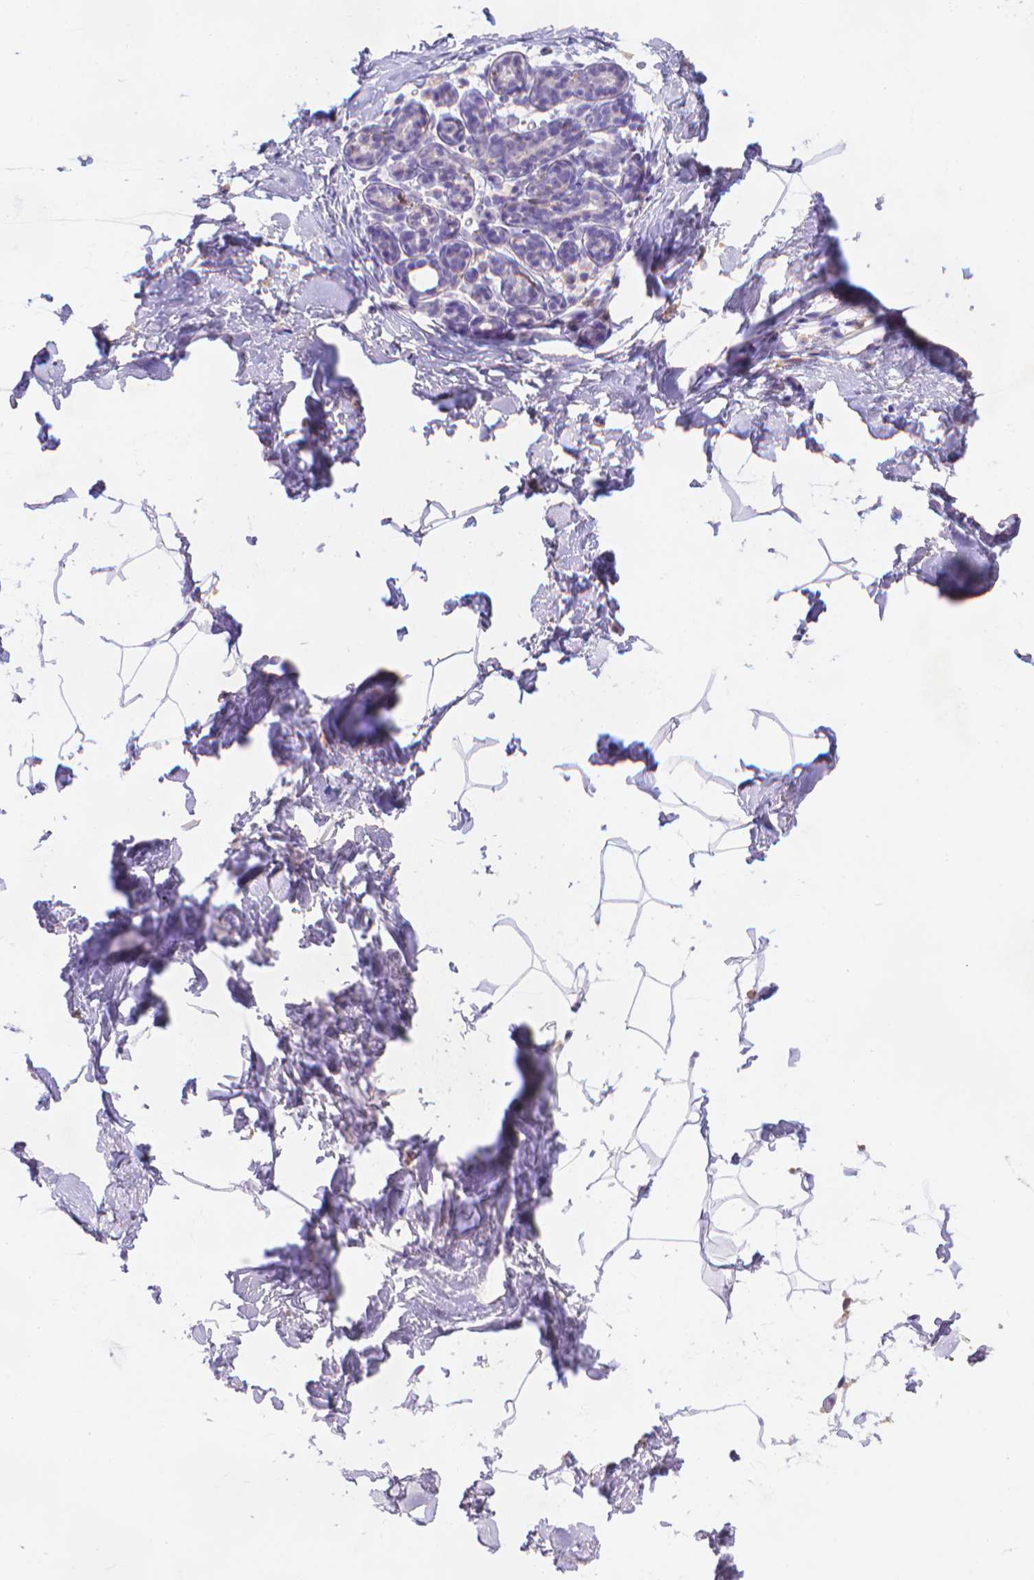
{"staining": {"intensity": "negative", "quantity": "none", "location": "none"}, "tissue": "breast", "cell_type": "Adipocytes", "image_type": "normal", "snomed": [{"axis": "morphology", "description": "Normal tissue, NOS"}, {"axis": "topography", "description": "Breast"}], "caption": "DAB (3,3'-diaminobenzidine) immunohistochemical staining of unremarkable human breast reveals no significant staining in adipocytes. (DAB immunohistochemistry visualized using brightfield microscopy, high magnification).", "gene": "FGD2", "patient": {"sex": "female", "age": 32}}